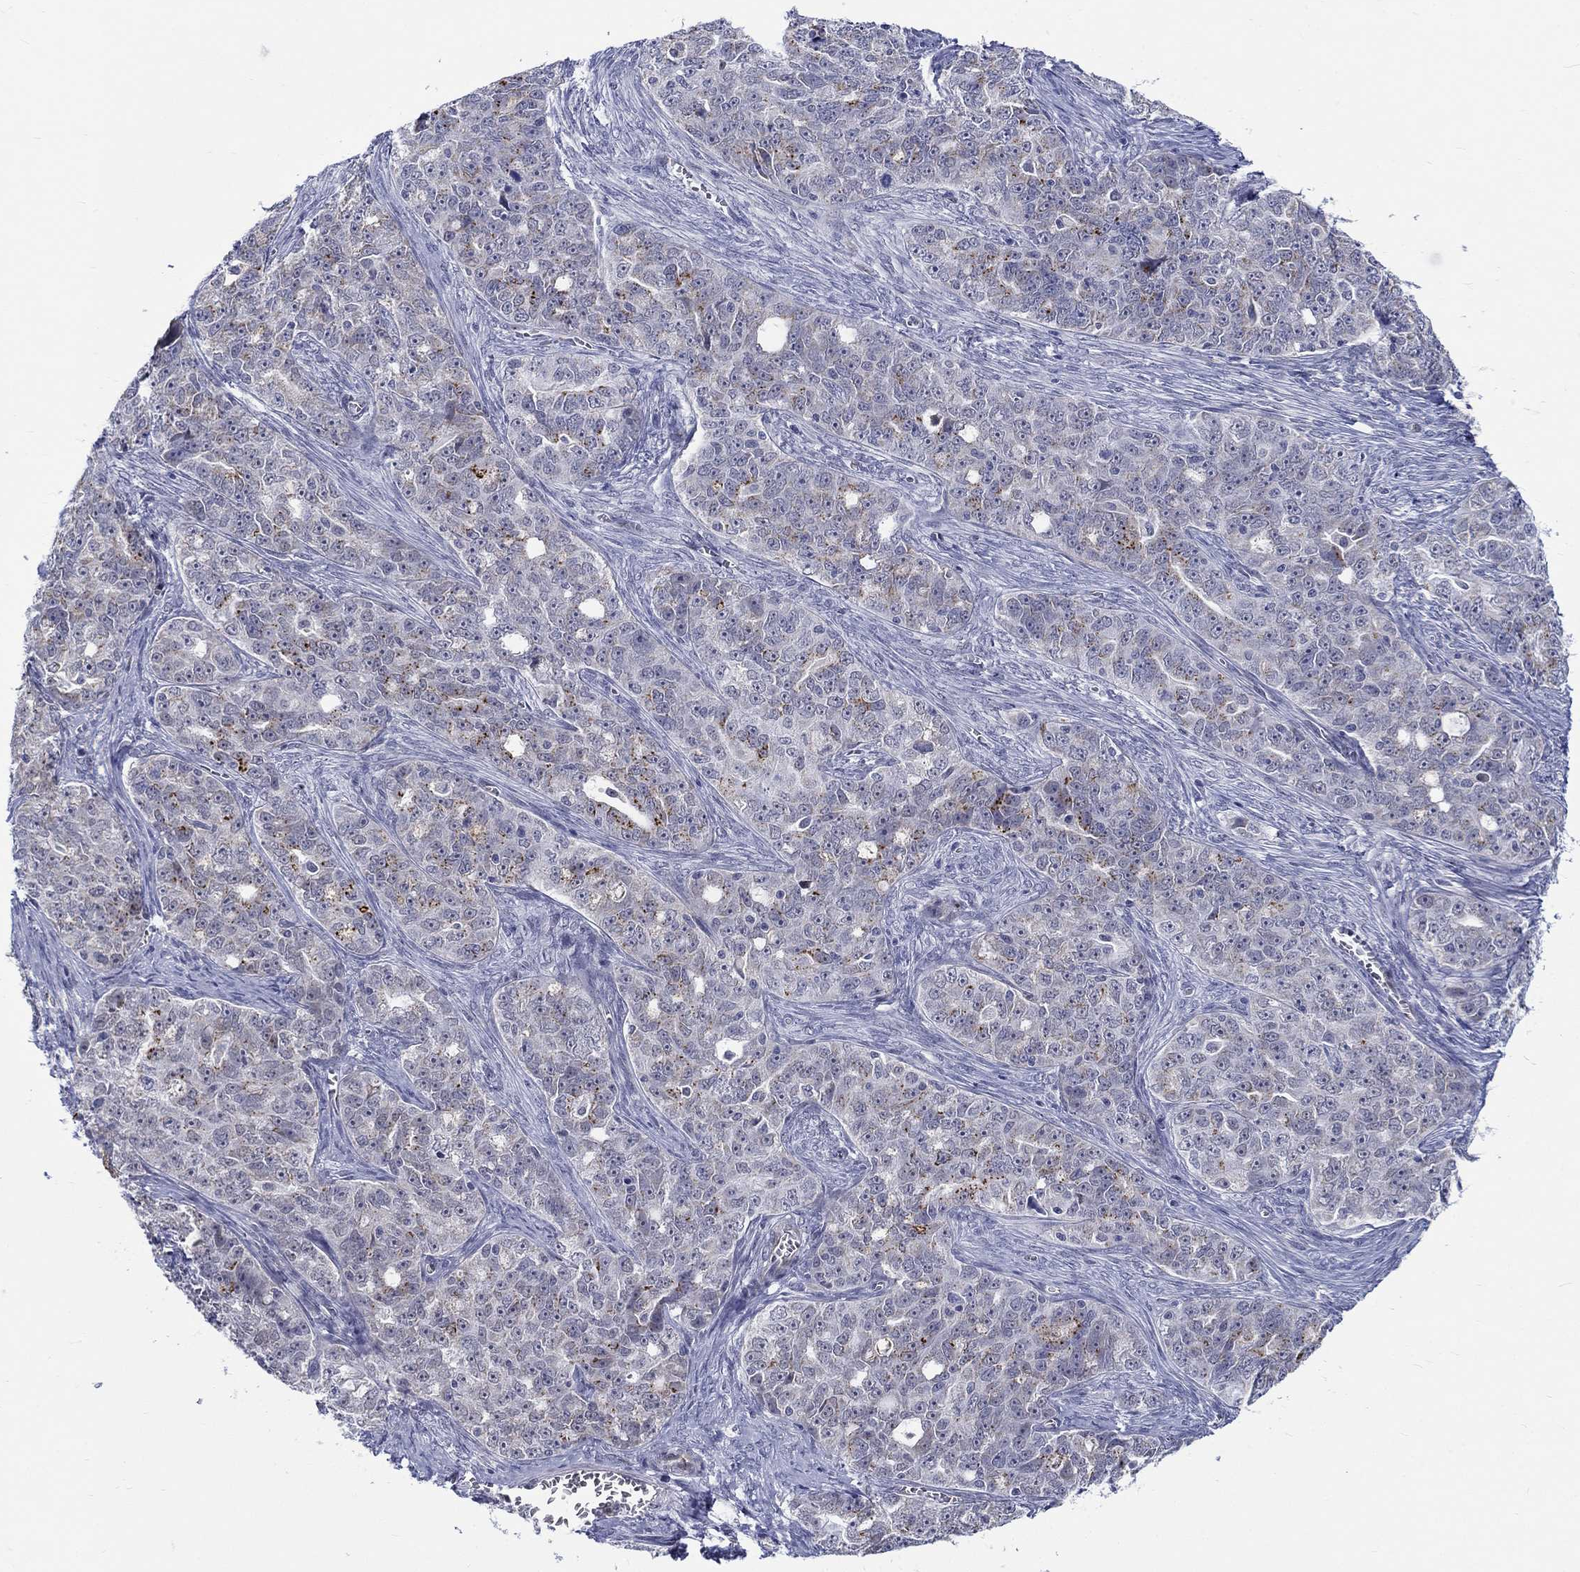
{"staining": {"intensity": "moderate", "quantity": "<25%", "location": "cytoplasmic/membranous"}, "tissue": "ovarian cancer", "cell_type": "Tumor cells", "image_type": "cancer", "snomed": [{"axis": "morphology", "description": "Cystadenocarcinoma, serous, NOS"}, {"axis": "topography", "description": "Ovary"}], "caption": "Protein staining exhibits moderate cytoplasmic/membranous positivity in approximately <25% of tumor cells in ovarian cancer.", "gene": "ST6GALNAC1", "patient": {"sex": "female", "age": 51}}